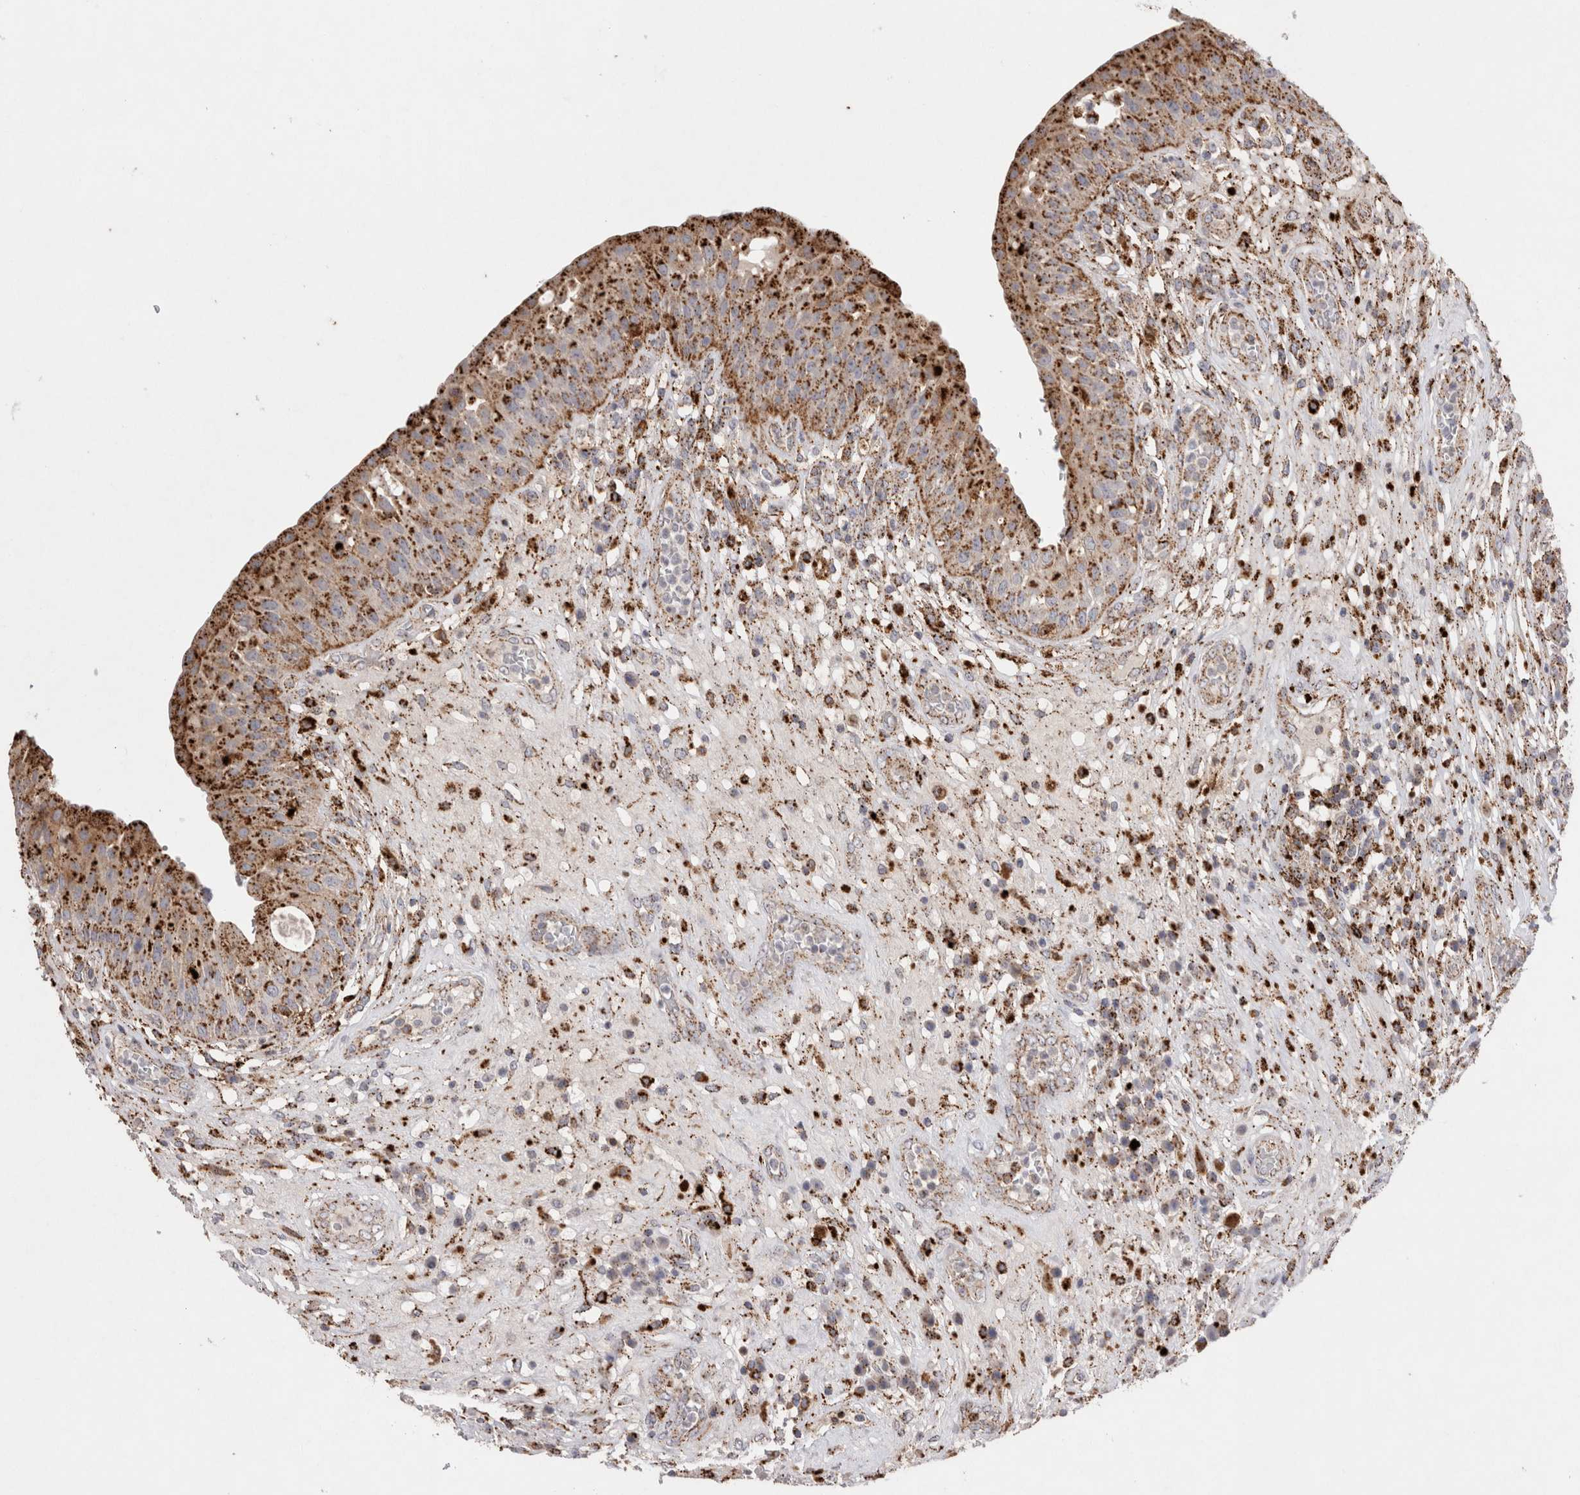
{"staining": {"intensity": "moderate", "quantity": ">75%", "location": "cytoplasmic/membranous"}, "tissue": "urinary bladder", "cell_type": "Urothelial cells", "image_type": "normal", "snomed": [{"axis": "morphology", "description": "Normal tissue, NOS"}, {"axis": "topography", "description": "Urinary bladder"}], "caption": "Brown immunohistochemical staining in normal urinary bladder demonstrates moderate cytoplasmic/membranous staining in about >75% of urothelial cells.", "gene": "CTSA", "patient": {"sex": "female", "age": 62}}